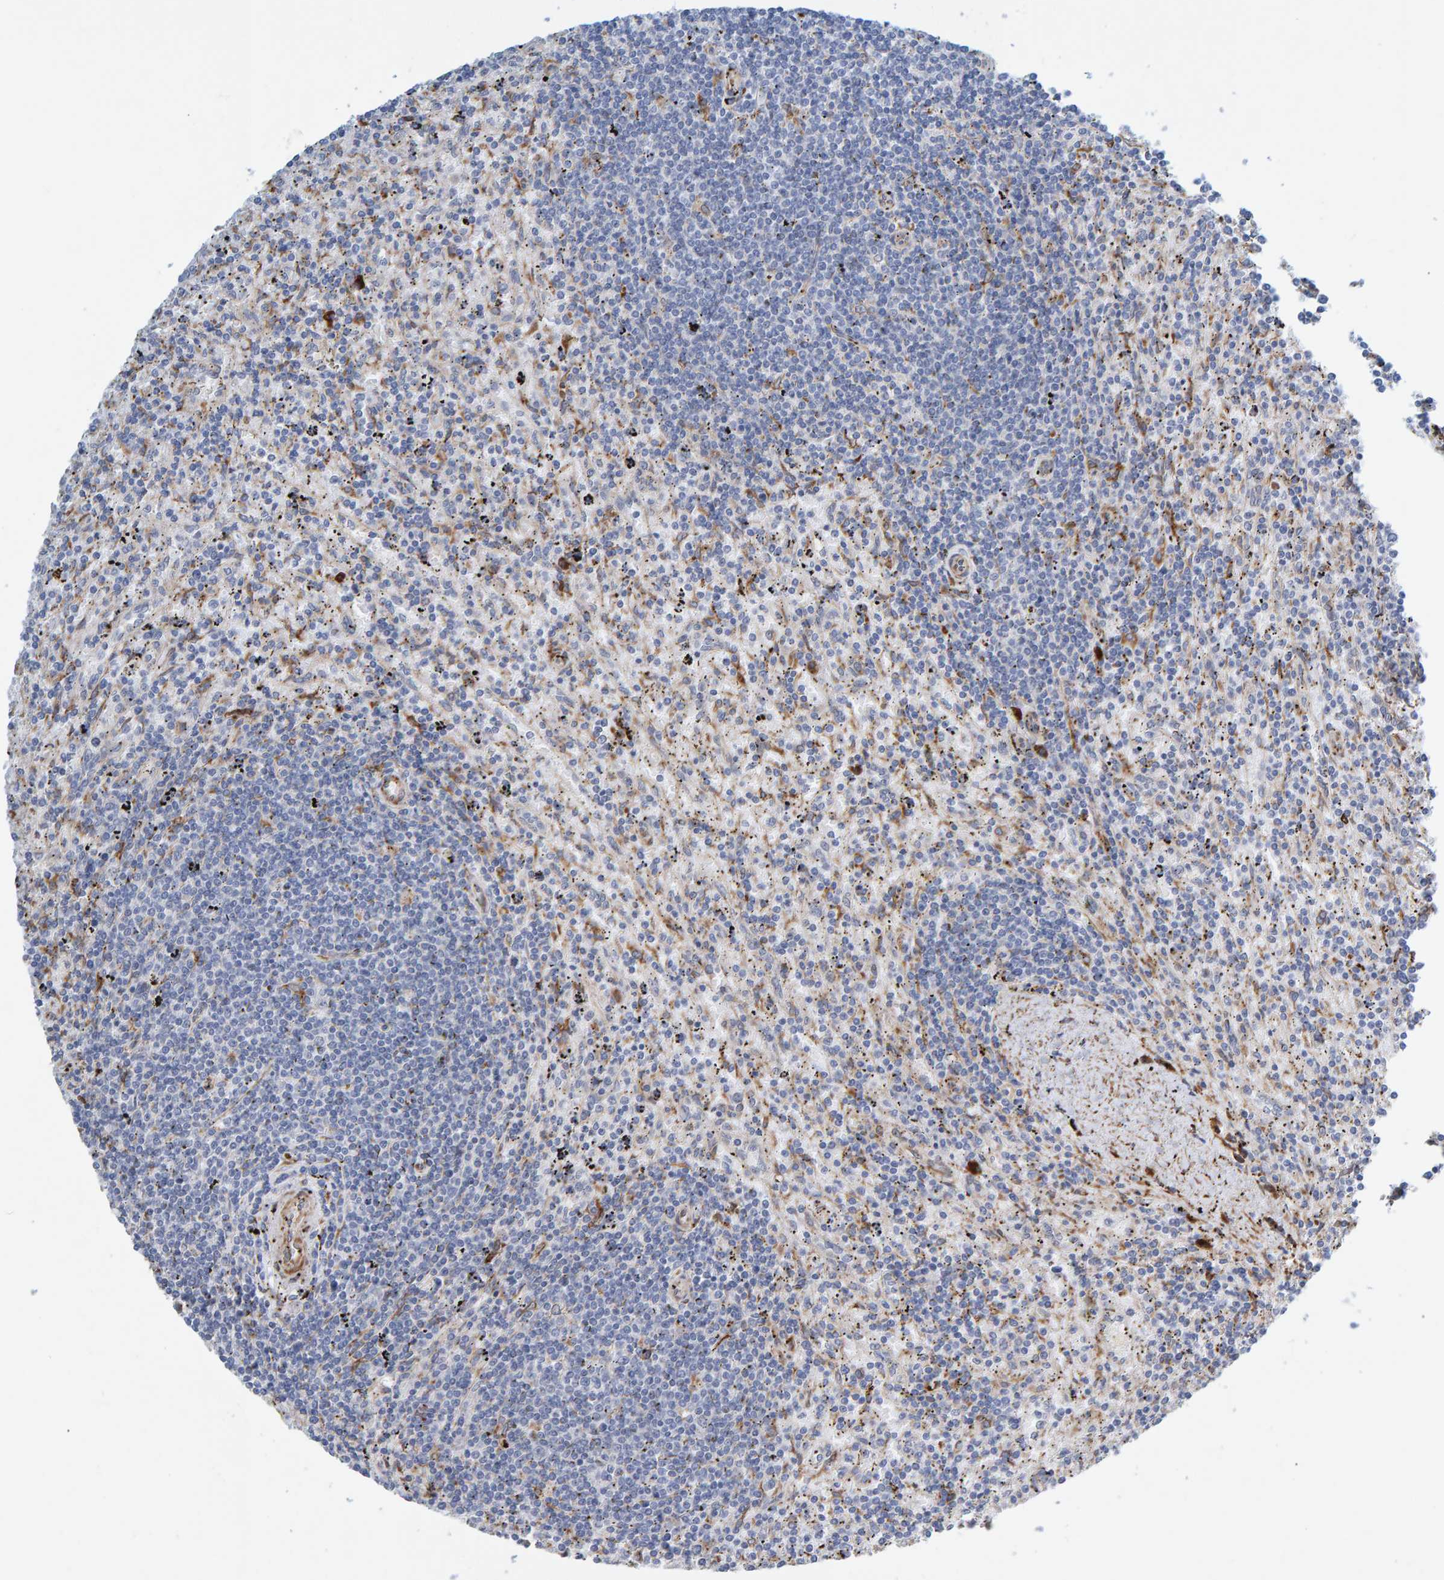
{"staining": {"intensity": "negative", "quantity": "none", "location": "none"}, "tissue": "lymphoma", "cell_type": "Tumor cells", "image_type": "cancer", "snomed": [{"axis": "morphology", "description": "Malignant lymphoma, non-Hodgkin's type, Low grade"}, {"axis": "topography", "description": "Spleen"}], "caption": "Immunohistochemical staining of human lymphoma exhibits no significant staining in tumor cells.", "gene": "MMP16", "patient": {"sex": "male", "age": 76}}